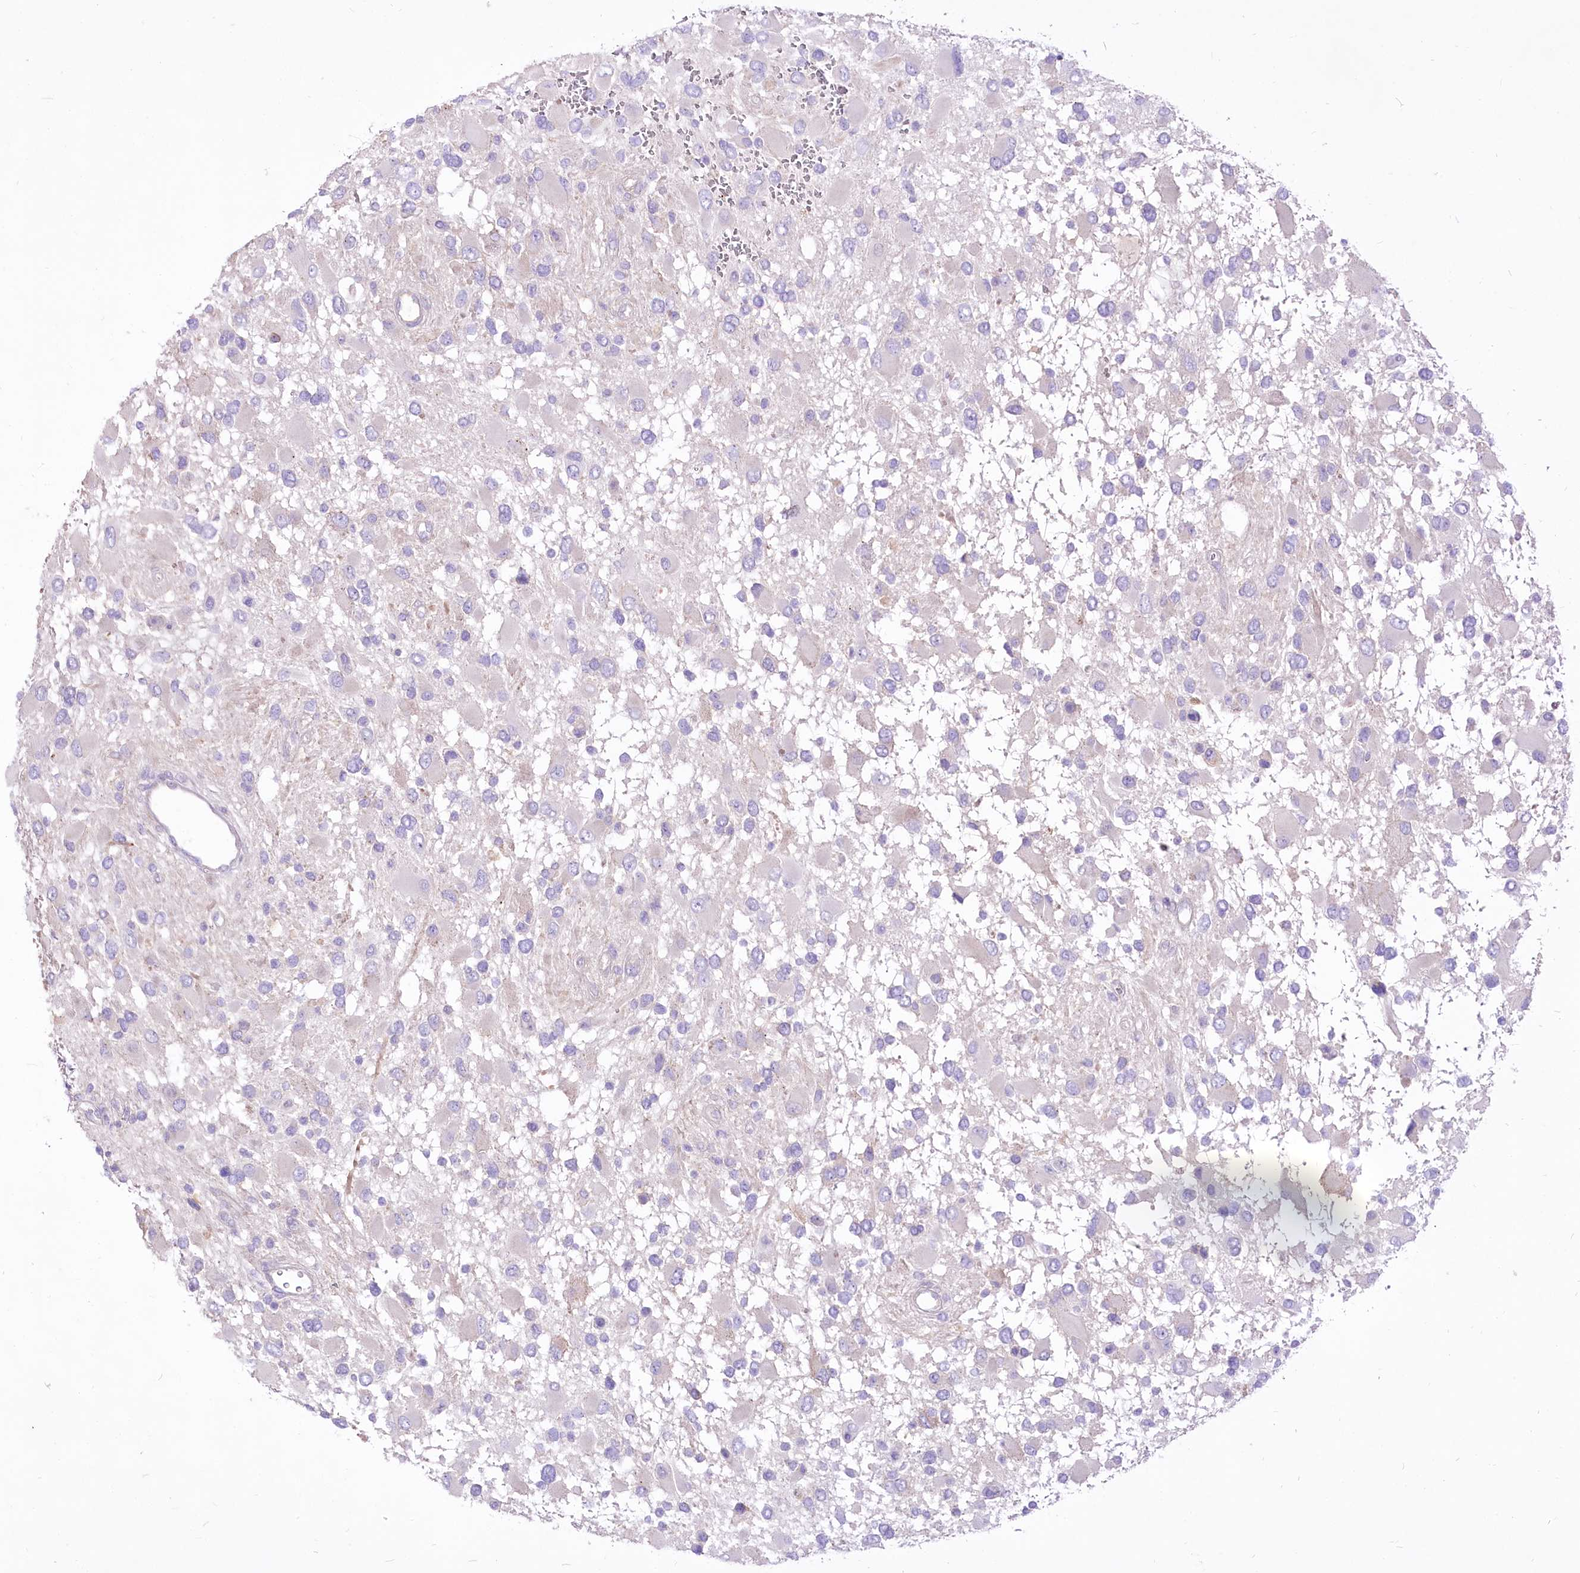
{"staining": {"intensity": "negative", "quantity": "none", "location": "none"}, "tissue": "glioma", "cell_type": "Tumor cells", "image_type": "cancer", "snomed": [{"axis": "morphology", "description": "Glioma, malignant, High grade"}, {"axis": "topography", "description": "Brain"}], "caption": "Human glioma stained for a protein using IHC exhibits no expression in tumor cells.", "gene": "HELT", "patient": {"sex": "male", "age": 53}}